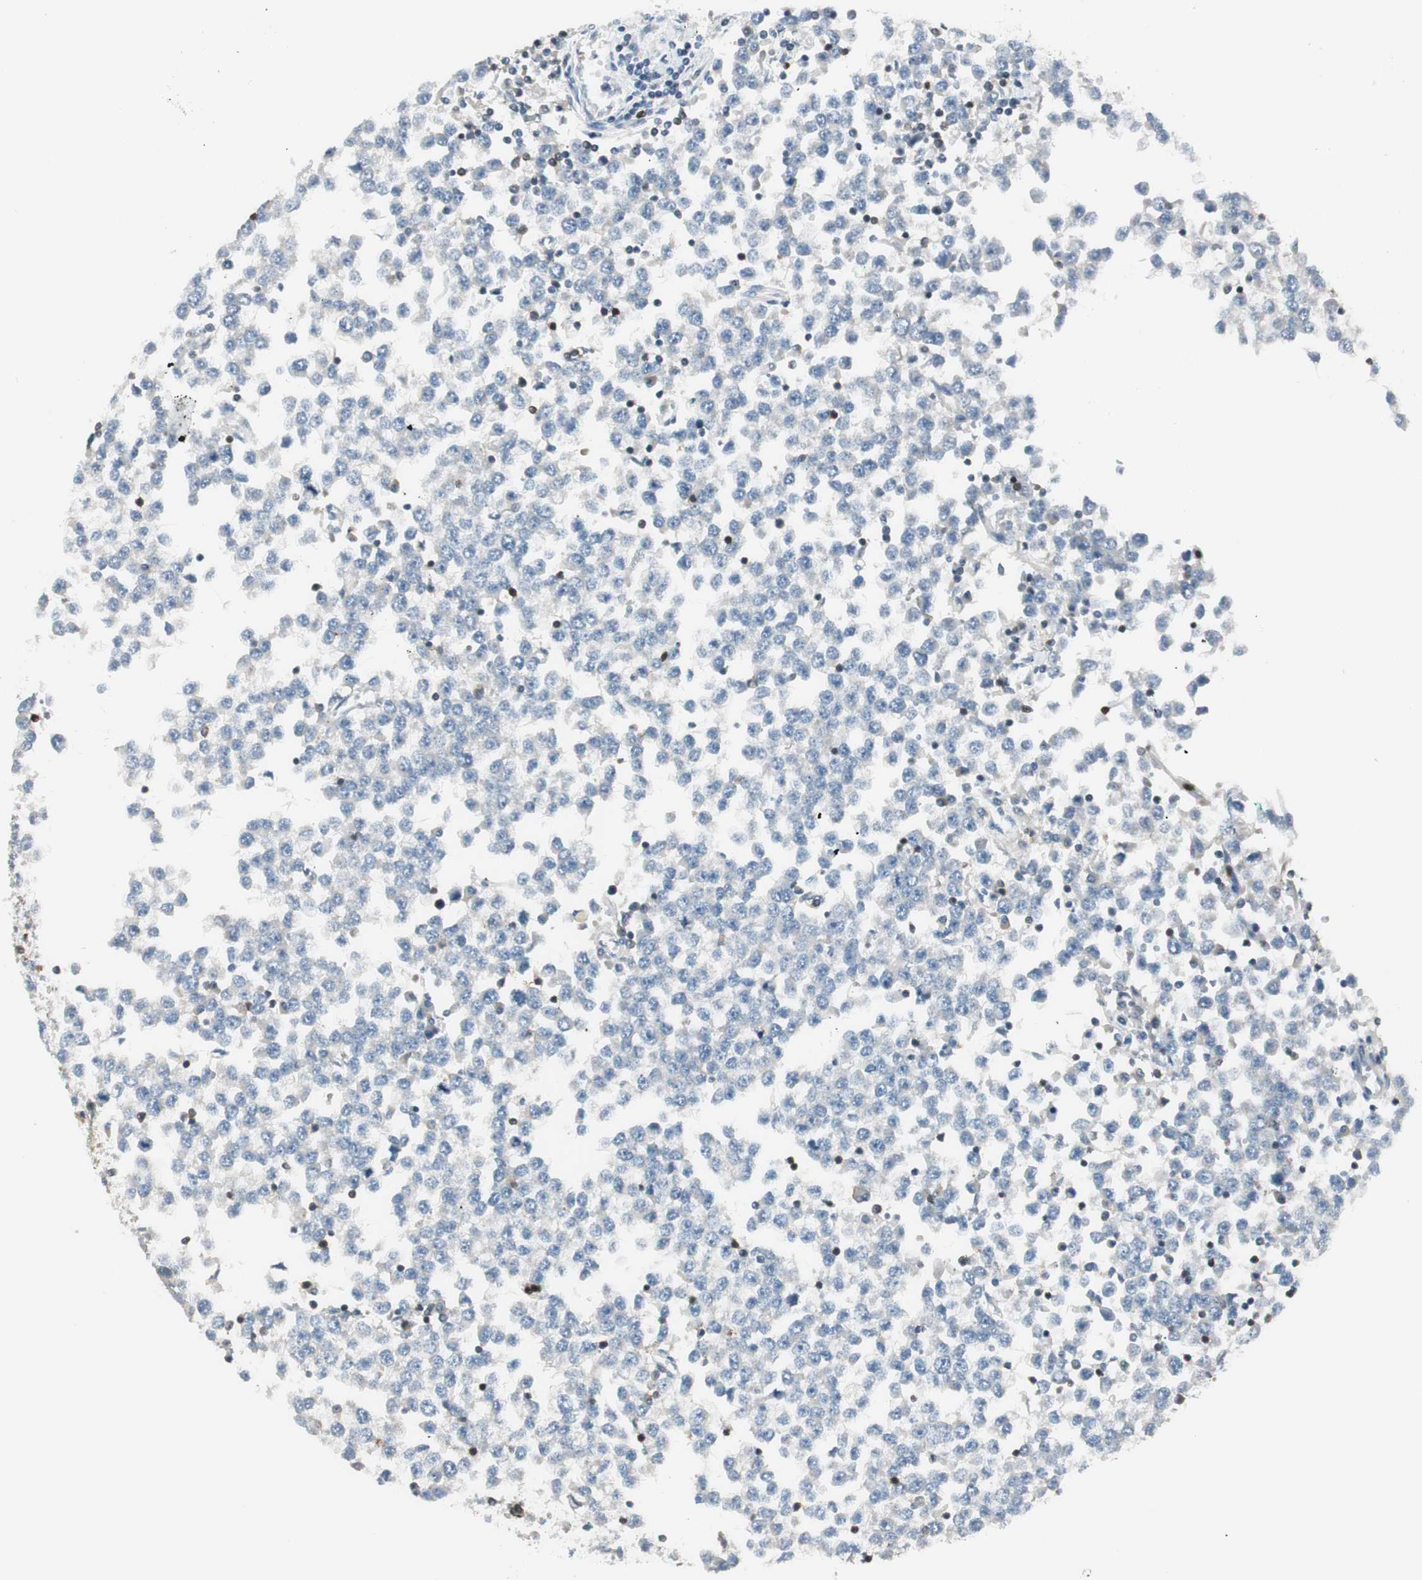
{"staining": {"intensity": "negative", "quantity": "none", "location": "none"}, "tissue": "testis cancer", "cell_type": "Tumor cells", "image_type": "cancer", "snomed": [{"axis": "morphology", "description": "Seminoma, NOS"}, {"axis": "topography", "description": "Testis"}], "caption": "An image of seminoma (testis) stained for a protein exhibits no brown staining in tumor cells. The staining is performed using DAB brown chromogen with nuclei counter-stained in using hematoxylin.", "gene": "SLC9A3R1", "patient": {"sex": "male", "age": 65}}